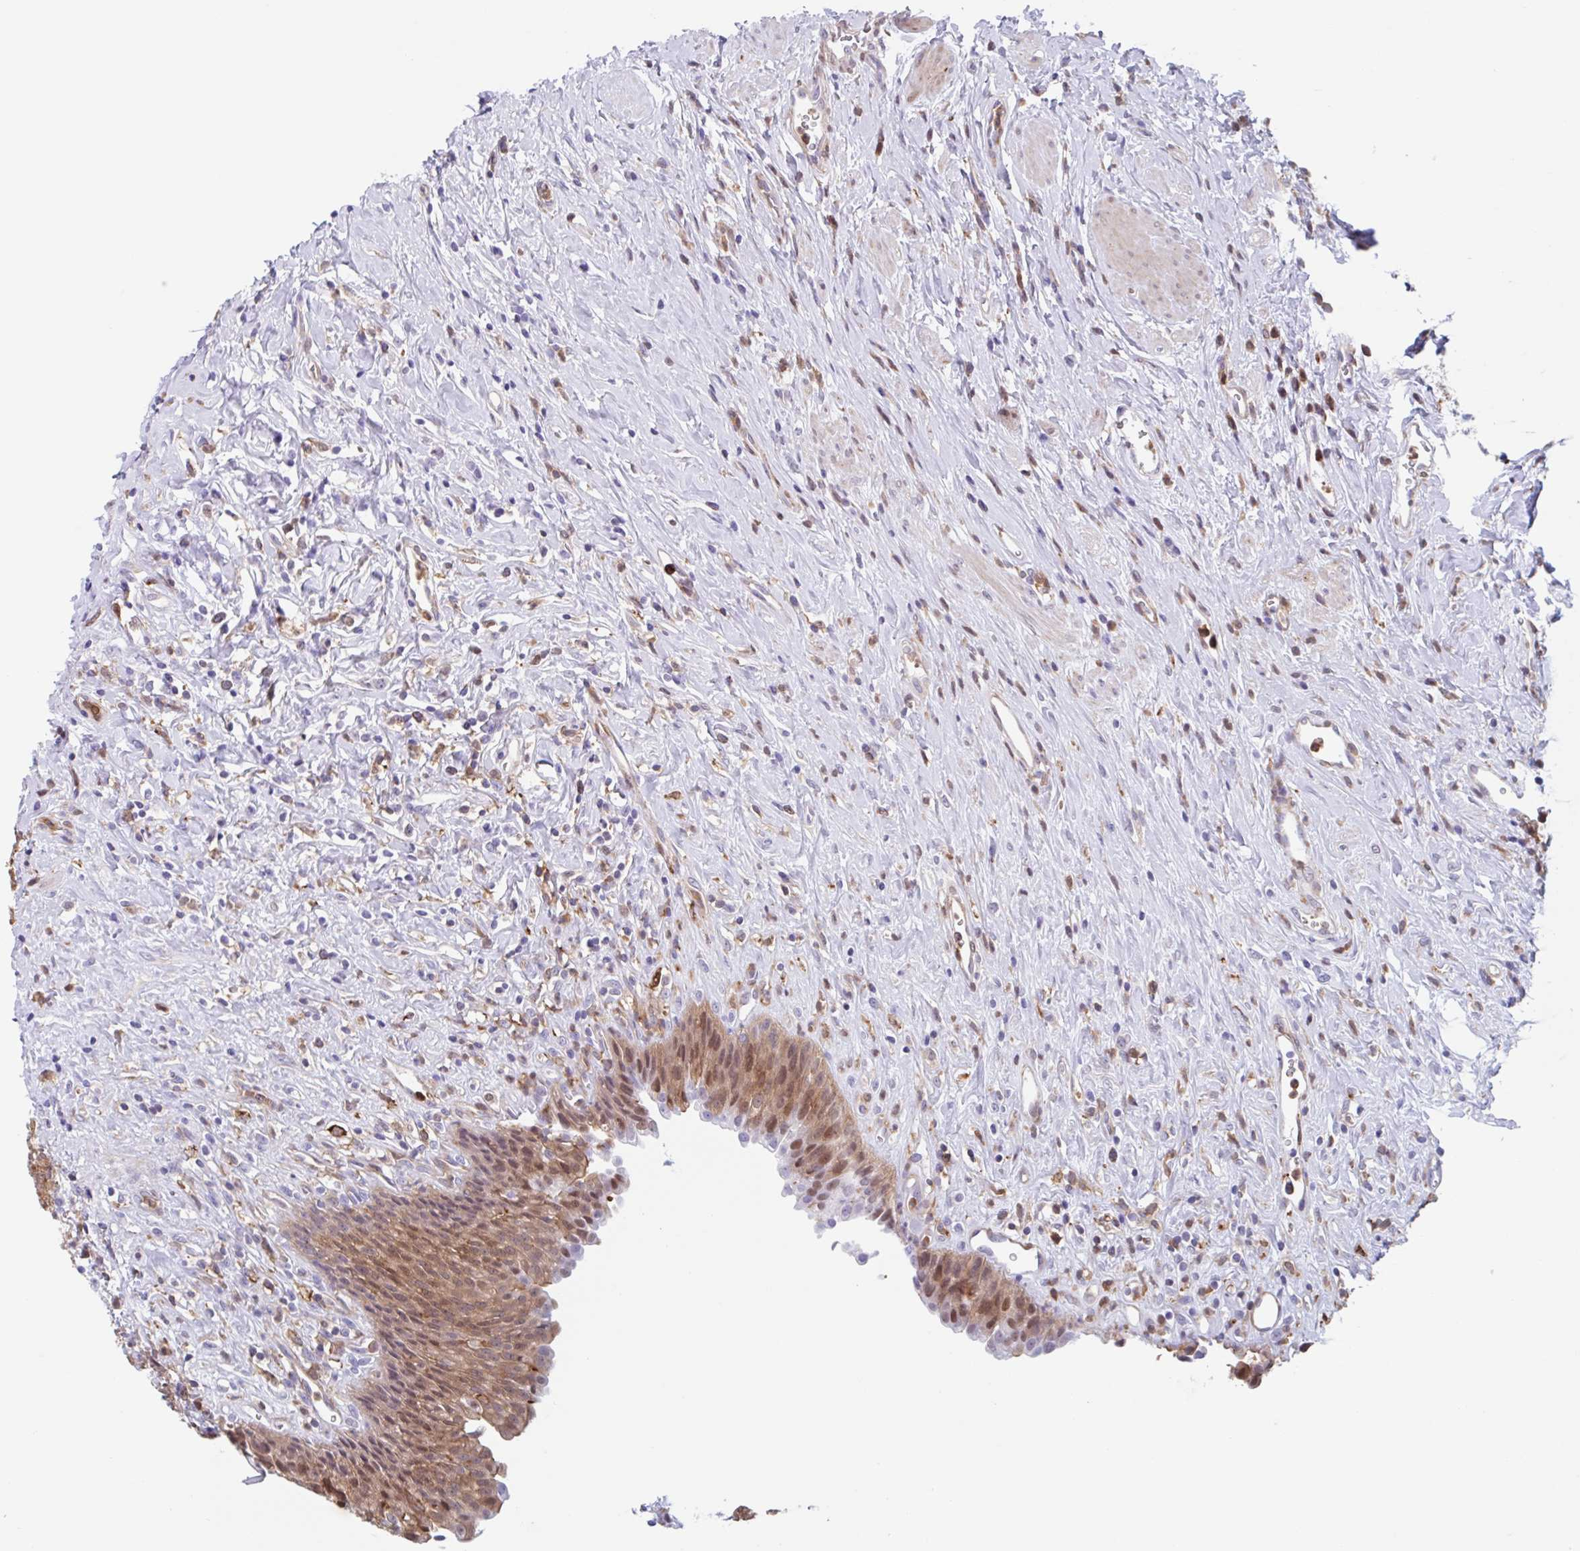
{"staining": {"intensity": "moderate", "quantity": ">75%", "location": "cytoplasmic/membranous,nuclear"}, "tissue": "urinary bladder", "cell_type": "Urothelial cells", "image_type": "normal", "snomed": [{"axis": "morphology", "description": "Normal tissue, NOS"}, {"axis": "topography", "description": "Urinary bladder"}], "caption": "Moderate cytoplasmic/membranous,nuclear expression is present in approximately >75% of urothelial cells in unremarkable urinary bladder. (IHC, brightfield microscopy, high magnification).", "gene": "EFHD1", "patient": {"sex": "female", "age": 56}}